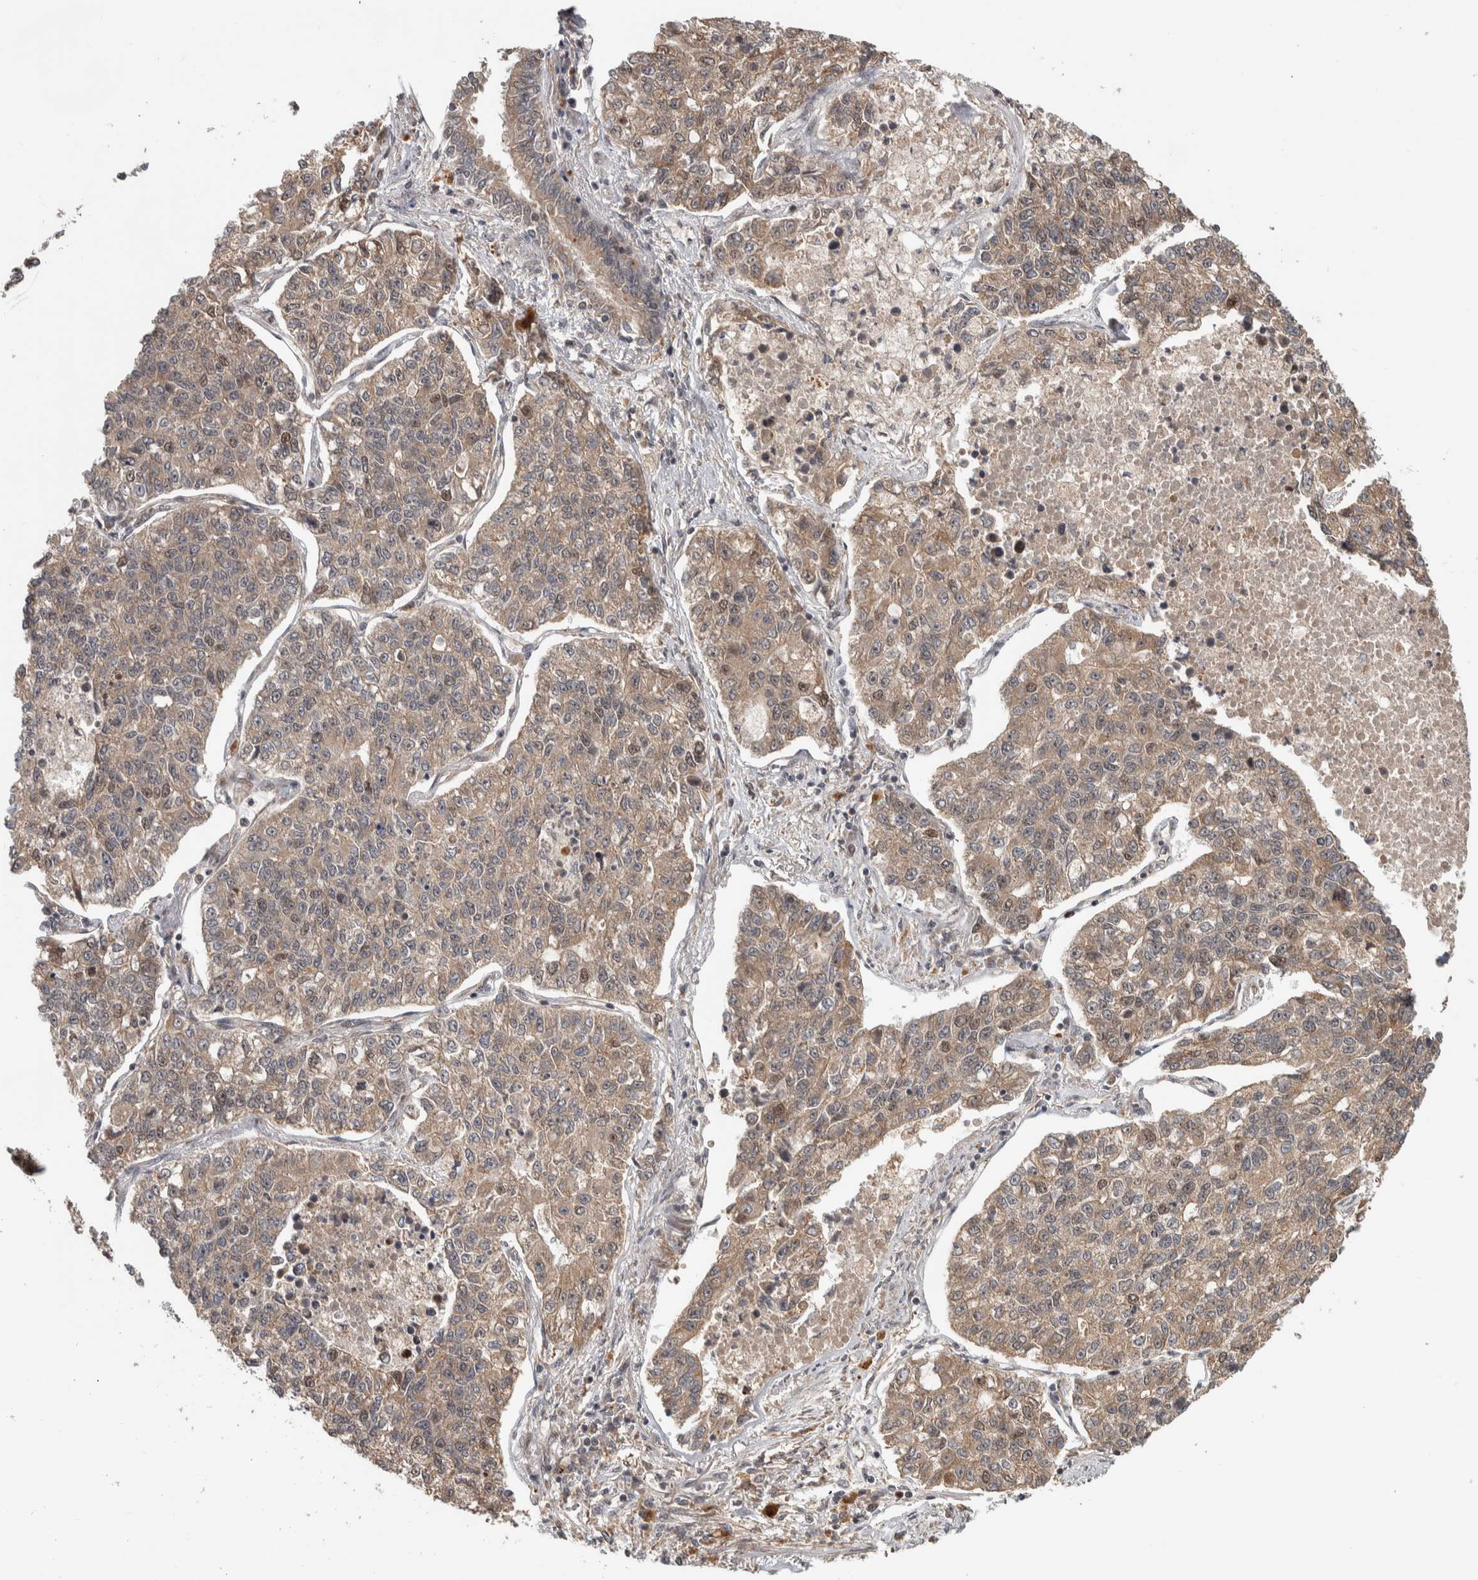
{"staining": {"intensity": "weak", "quantity": ">75%", "location": "cytoplasmic/membranous,nuclear"}, "tissue": "lung cancer", "cell_type": "Tumor cells", "image_type": "cancer", "snomed": [{"axis": "morphology", "description": "Adenocarcinoma, NOS"}, {"axis": "topography", "description": "Lung"}], "caption": "Immunohistochemical staining of lung cancer (adenocarcinoma) shows weak cytoplasmic/membranous and nuclear protein staining in about >75% of tumor cells.", "gene": "RPS6KA4", "patient": {"sex": "male", "age": 49}}